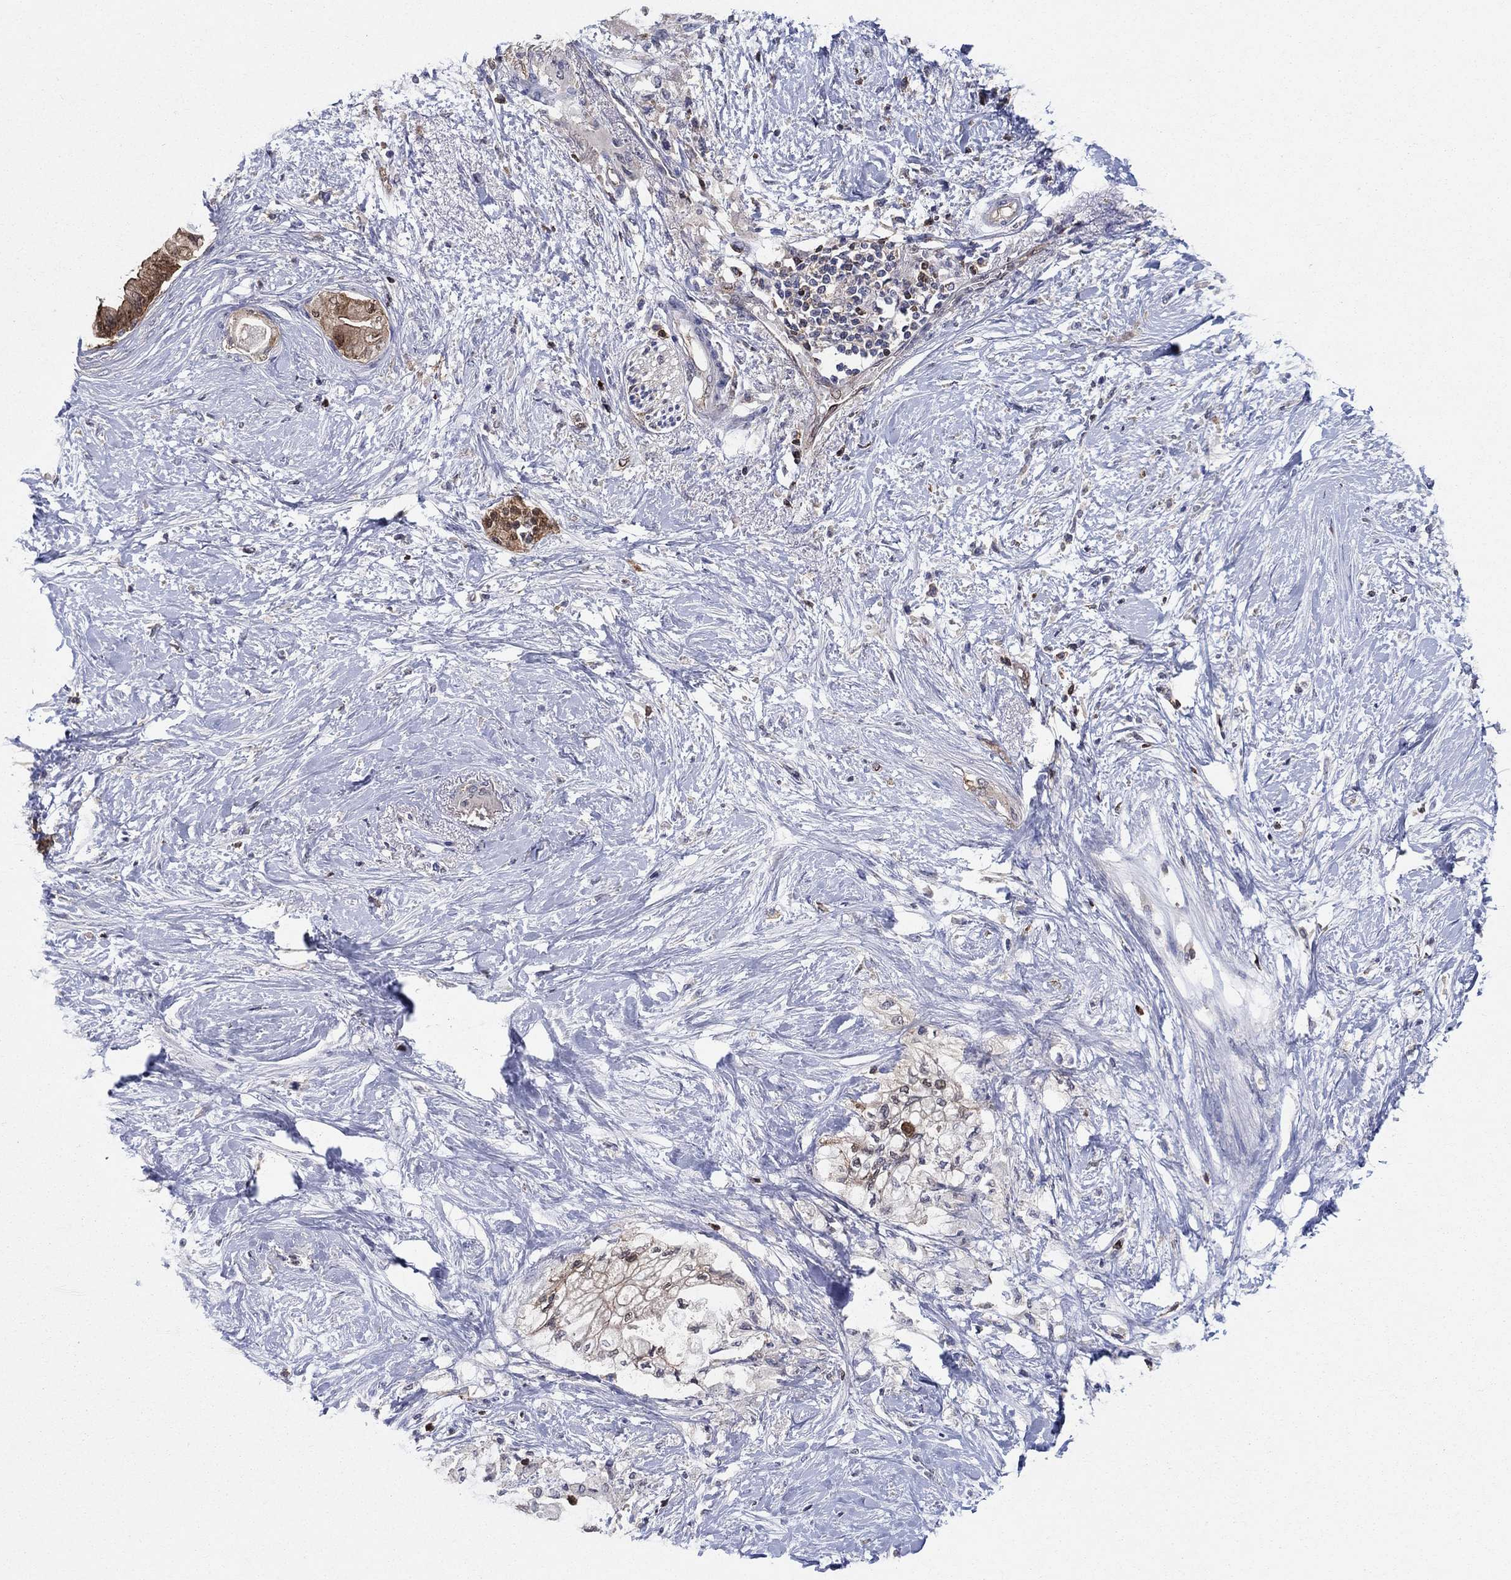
{"staining": {"intensity": "moderate", "quantity": ">75%", "location": "cytoplasmic/membranous"}, "tissue": "pancreatic cancer", "cell_type": "Tumor cells", "image_type": "cancer", "snomed": [{"axis": "morphology", "description": "Normal tissue, NOS"}, {"axis": "morphology", "description": "Adenocarcinoma, NOS"}, {"axis": "topography", "description": "Pancreas"}, {"axis": "topography", "description": "Duodenum"}], "caption": "The image reveals immunohistochemical staining of pancreatic cancer (adenocarcinoma). There is moderate cytoplasmic/membranous staining is seen in about >75% of tumor cells.", "gene": "AGFG2", "patient": {"sex": "female", "age": 60}}